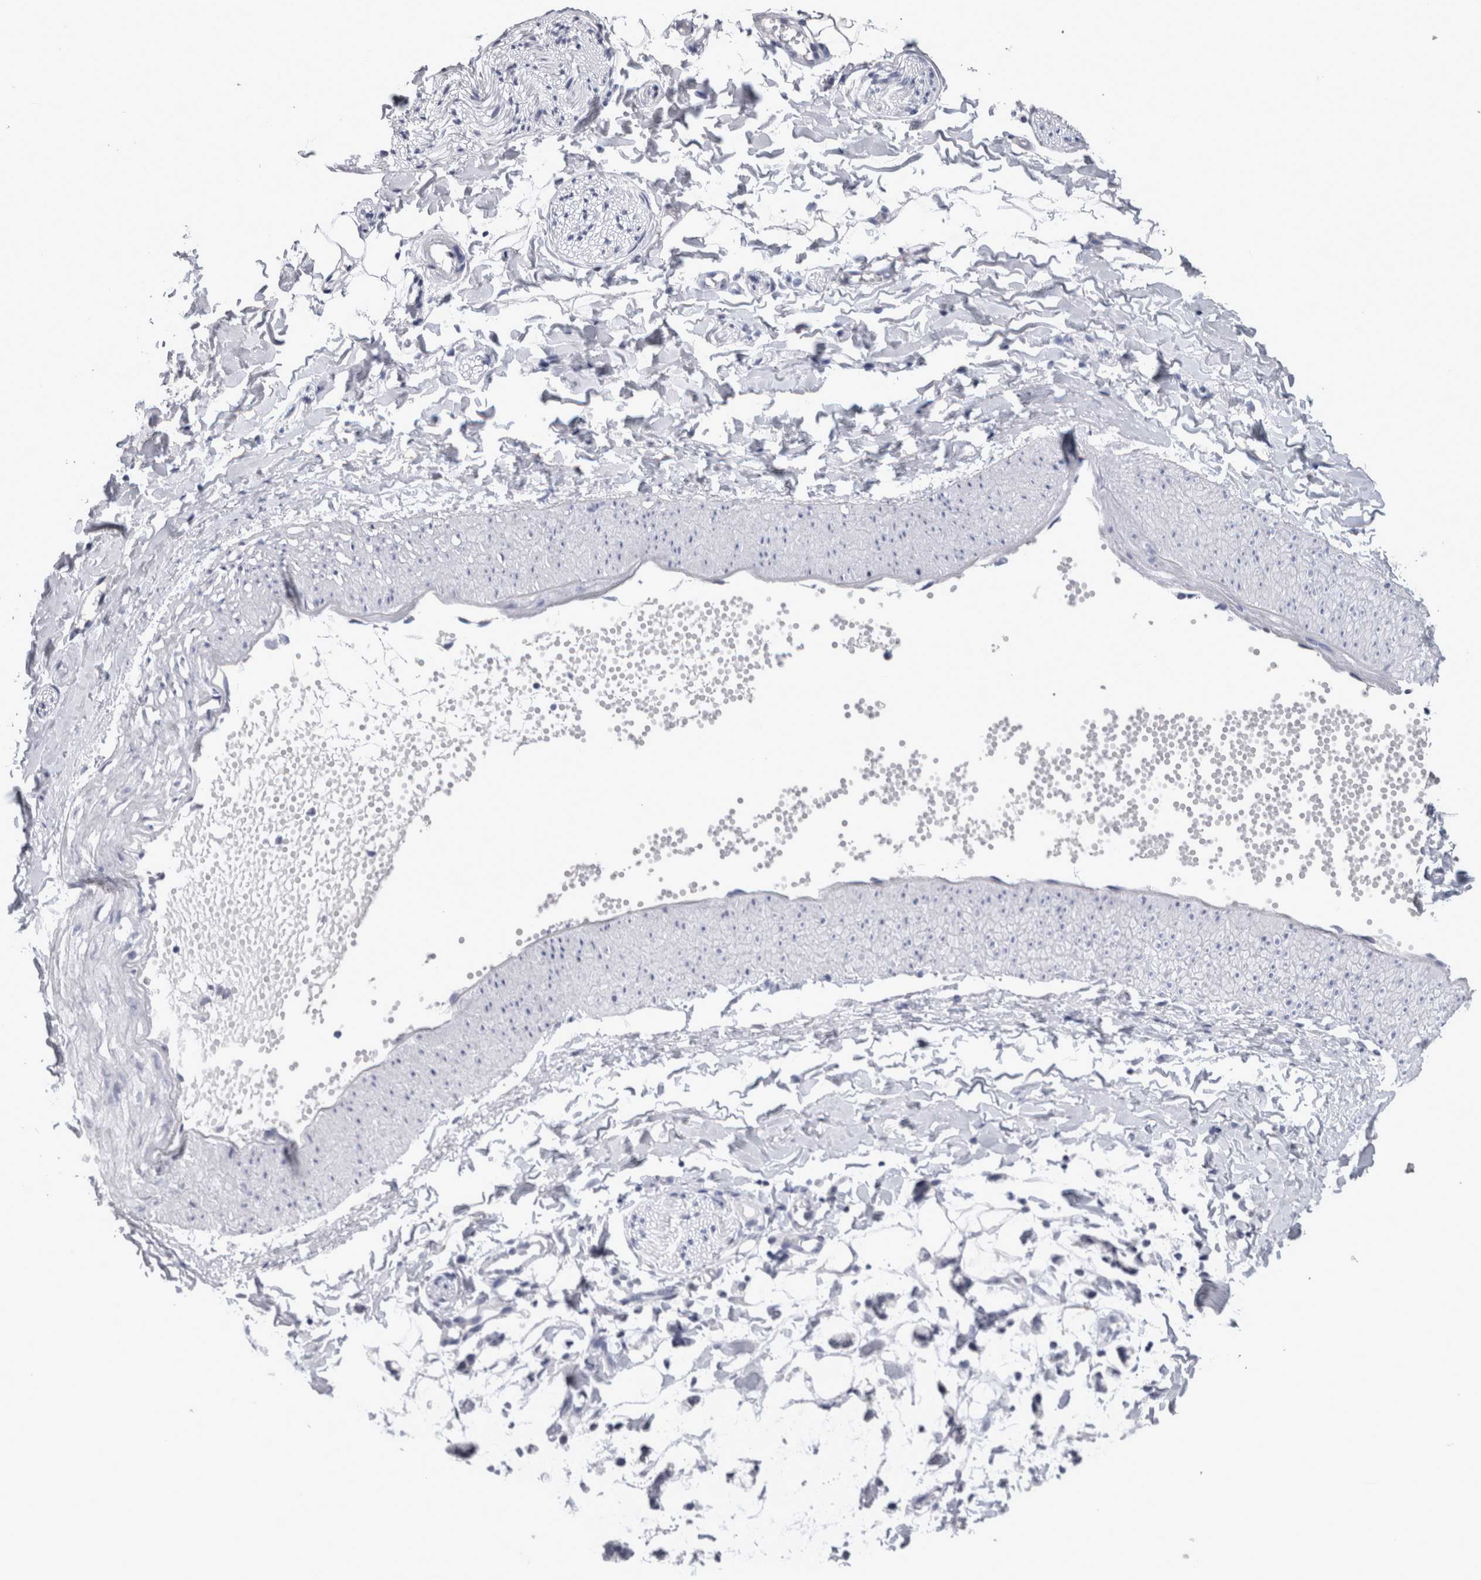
{"staining": {"intensity": "negative", "quantity": "none", "location": "none"}, "tissue": "adipose tissue", "cell_type": "Adipocytes", "image_type": "normal", "snomed": [{"axis": "morphology", "description": "Normal tissue, NOS"}, {"axis": "morphology", "description": "Adenocarcinoma, NOS"}, {"axis": "topography", "description": "Colon"}, {"axis": "topography", "description": "Peripheral nerve tissue"}], "caption": "An IHC micrograph of benign adipose tissue is shown. There is no staining in adipocytes of adipose tissue.", "gene": "PAX5", "patient": {"sex": "male", "age": 14}}